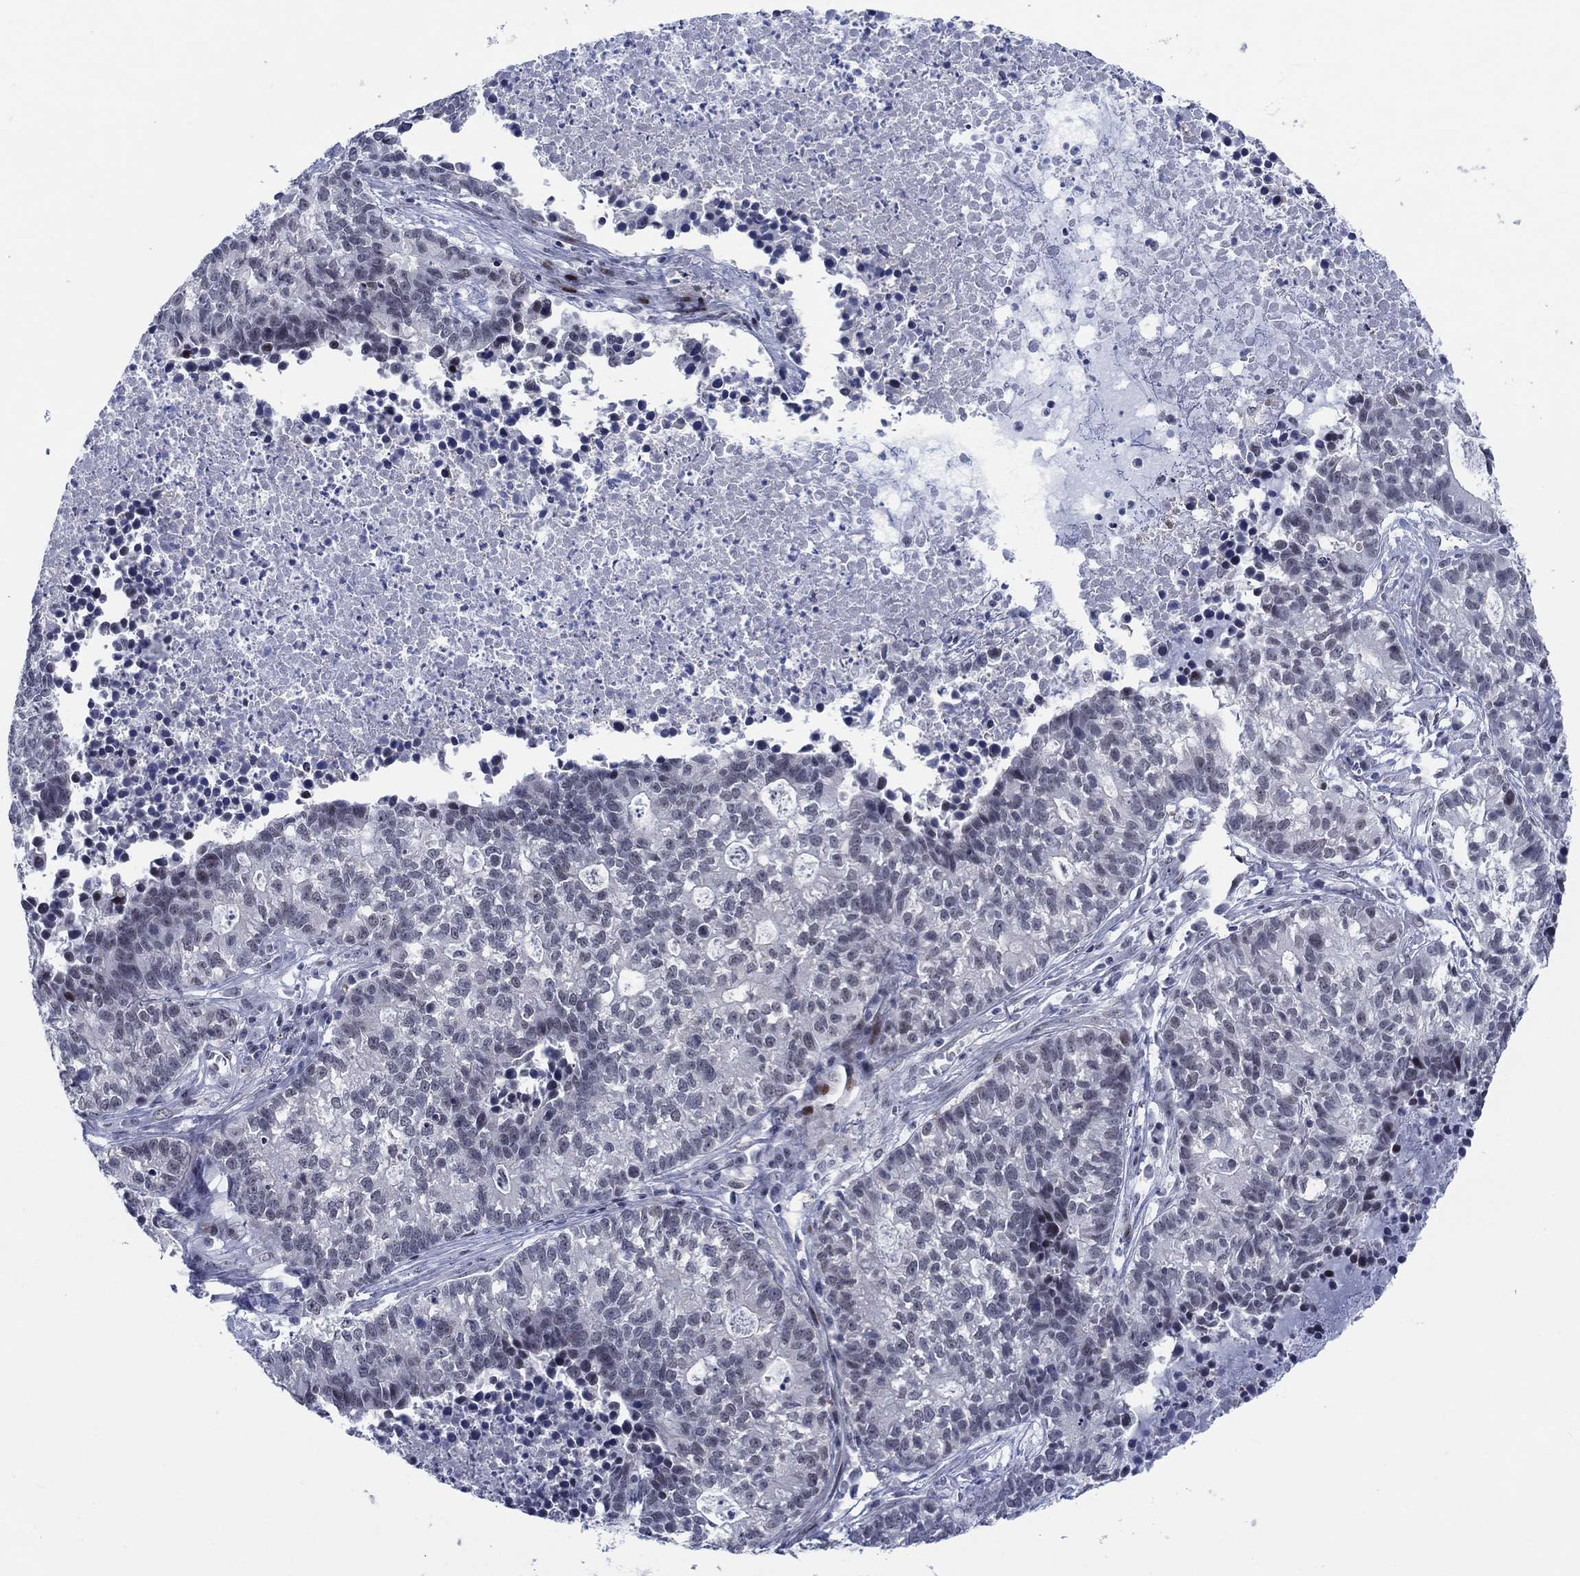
{"staining": {"intensity": "negative", "quantity": "none", "location": "none"}, "tissue": "lung cancer", "cell_type": "Tumor cells", "image_type": "cancer", "snomed": [{"axis": "morphology", "description": "Adenocarcinoma, NOS"}, {"axis": "topography", "description": "Lung"}], "caption": "There is no significant positivity in tumor cells of lung adenocarcinoma.", "gene": "NEU3", "patient": {"sex": "male", "age": 57}}